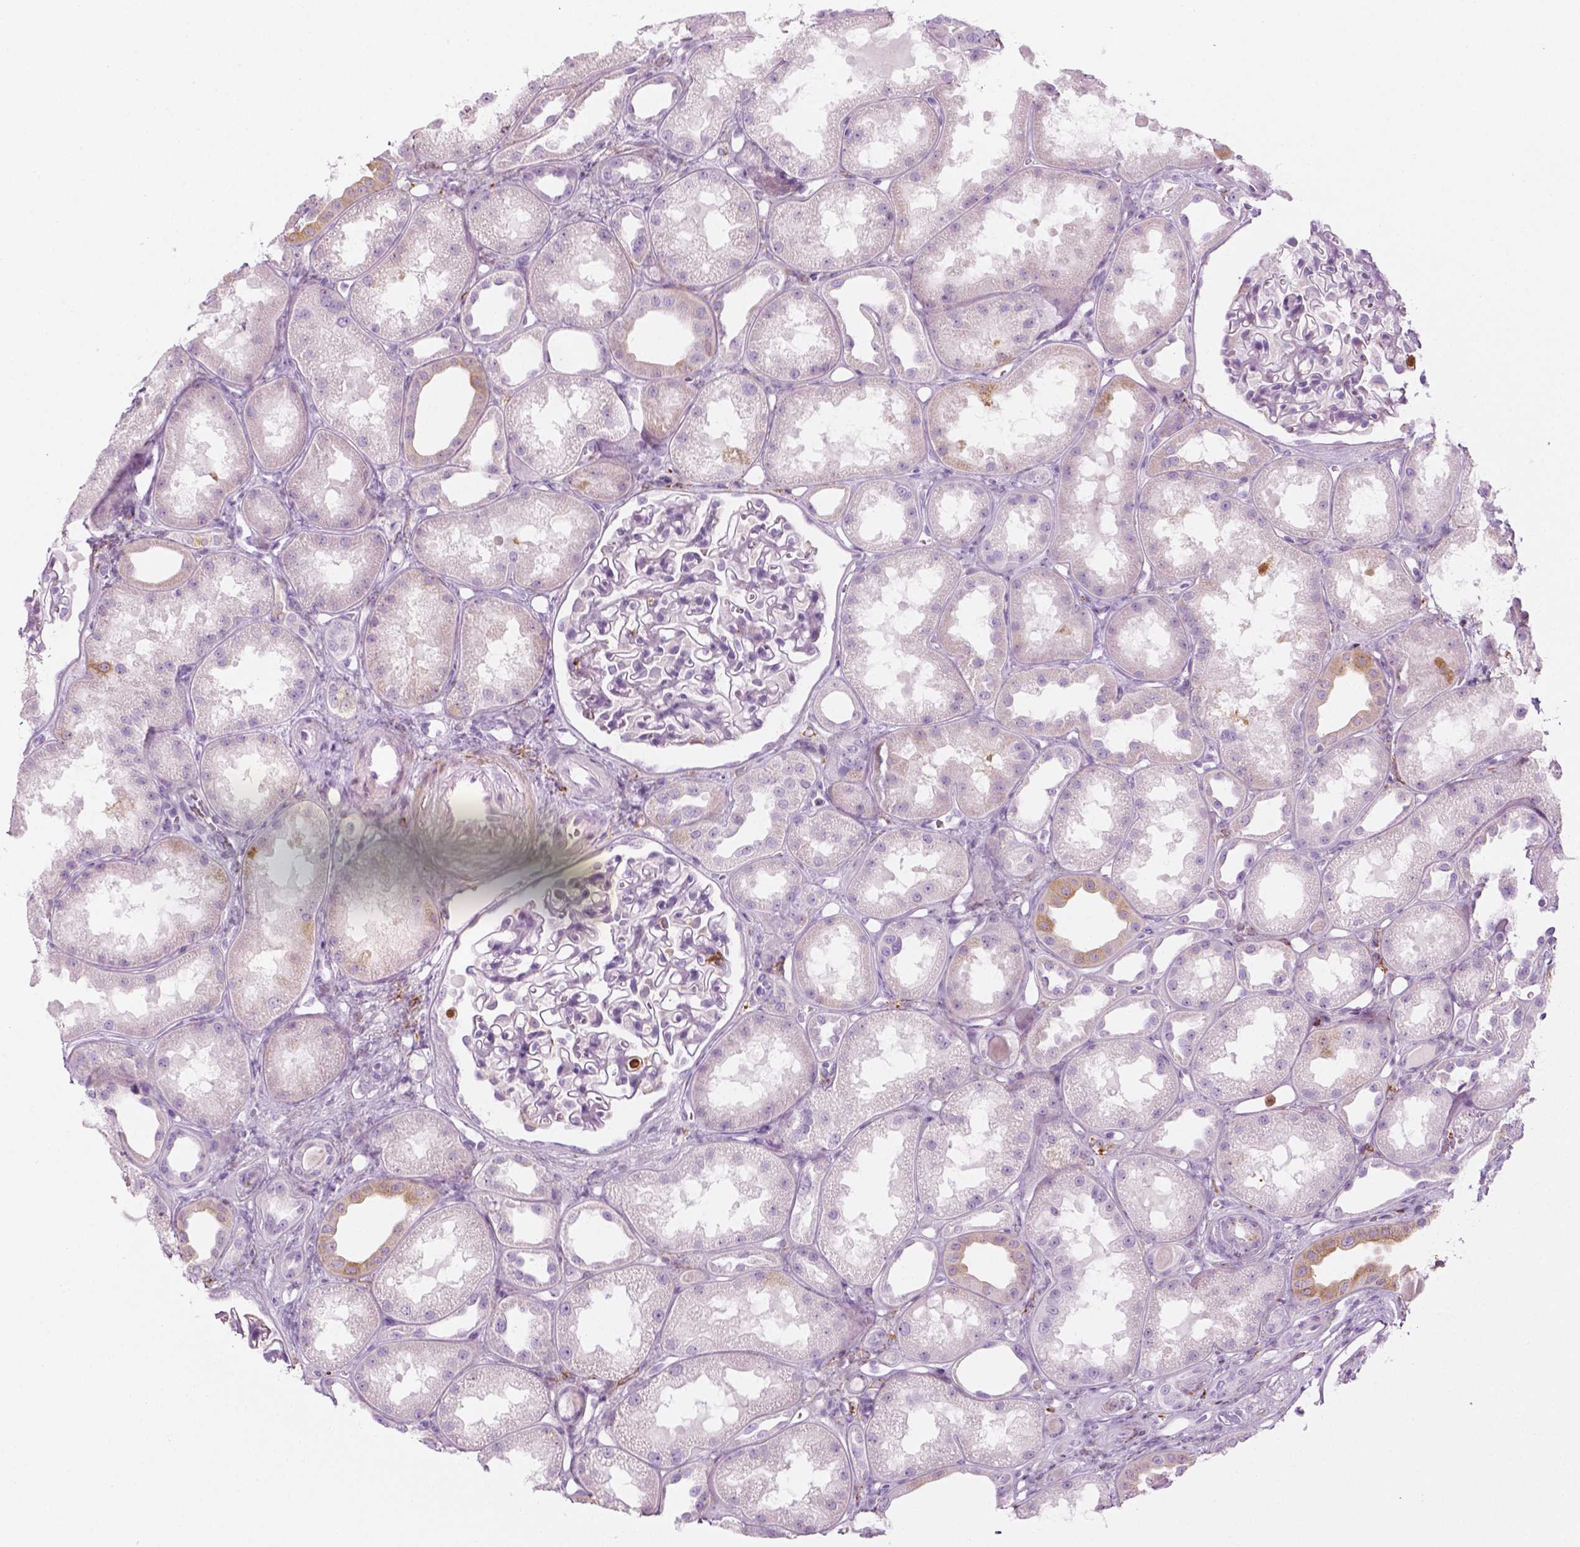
{"staining": {"intensity": "negative", "quantity": "none", "location": "none"}, "tissue": "kidney", "cell_type": "Cells in glomeruli", "image_type": "normal", "snomed": [{"axis": "morphology", "description": "Normal tissue, NOS"}, {"axis": "topography", "description": "Kidney"}], "caption": "DAB (3,3'-diaminobenzidine) immunohistochemical staining of unremarkable kidney displays no significant positivity in cells in glomeruli. (DAB immunohistochemistry (IHC) visualized using brightfield microscopy, high magnification).", "gene": "CES1", "patient": {"sex": "male", "age": 61}}